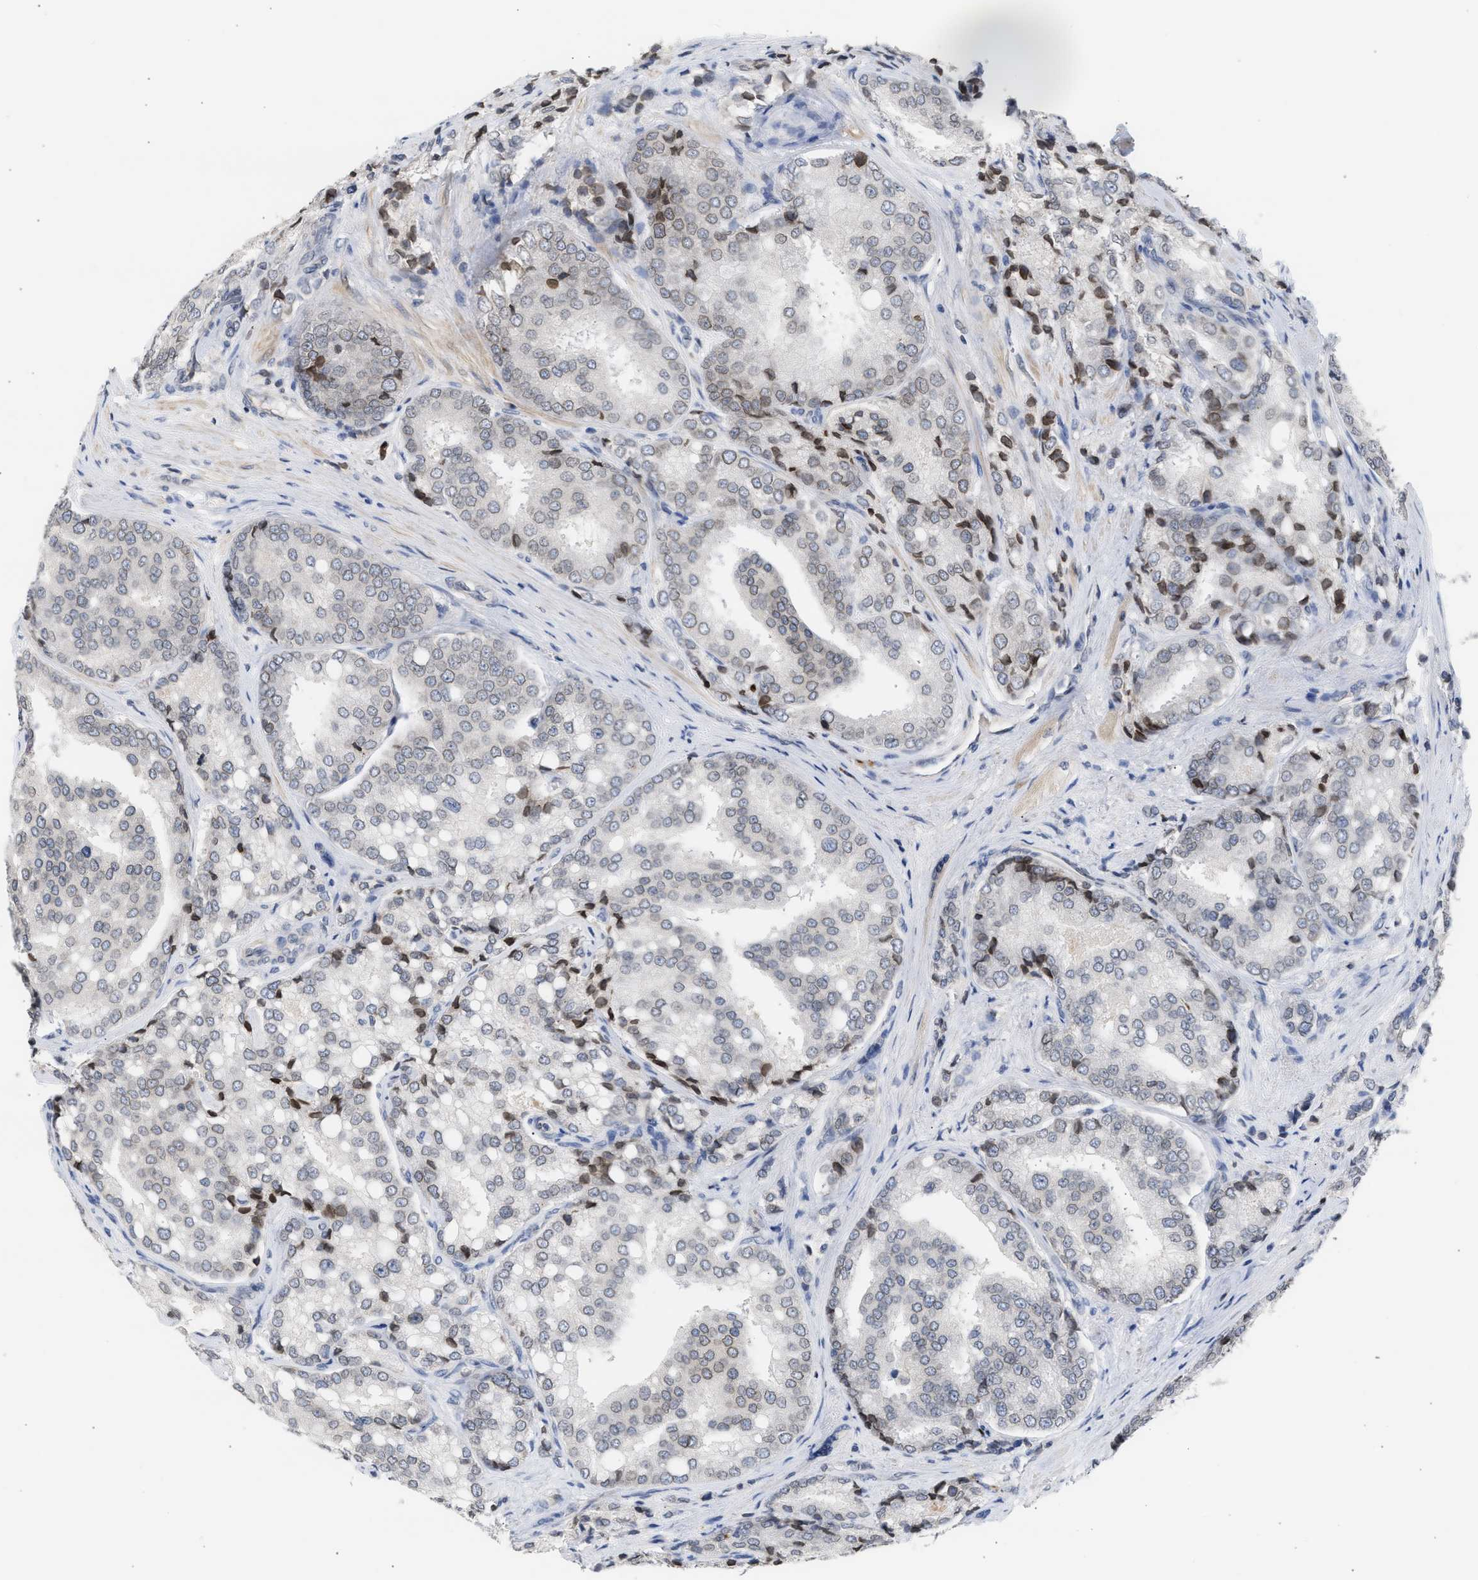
{"staining": {"intensity": "weak", "quantity": "<25%", "location": "cytoplasmic/membranous,nuclear"}, "tissue": "prostate cancer", "cell_type": "Tumor cells", "image_type": "cancer", "snomed": [{"axis": "morphology", "description": "Adenocarcinoma, High grade"}, {"axis": "topography", "description": "Prostate"}], "caption": "Adenocarcinoma (high-grade) (prostate) was stained to show a protein in brown. There is no significant staining in tumor cells. The staining is performed using DAB (3,3'-diaminobenzidine) brown chromogen with nuclei counter-stained in using hematoxylin.", "gene": "NUP62", "patient": {"sex": "male", "age": 50}}